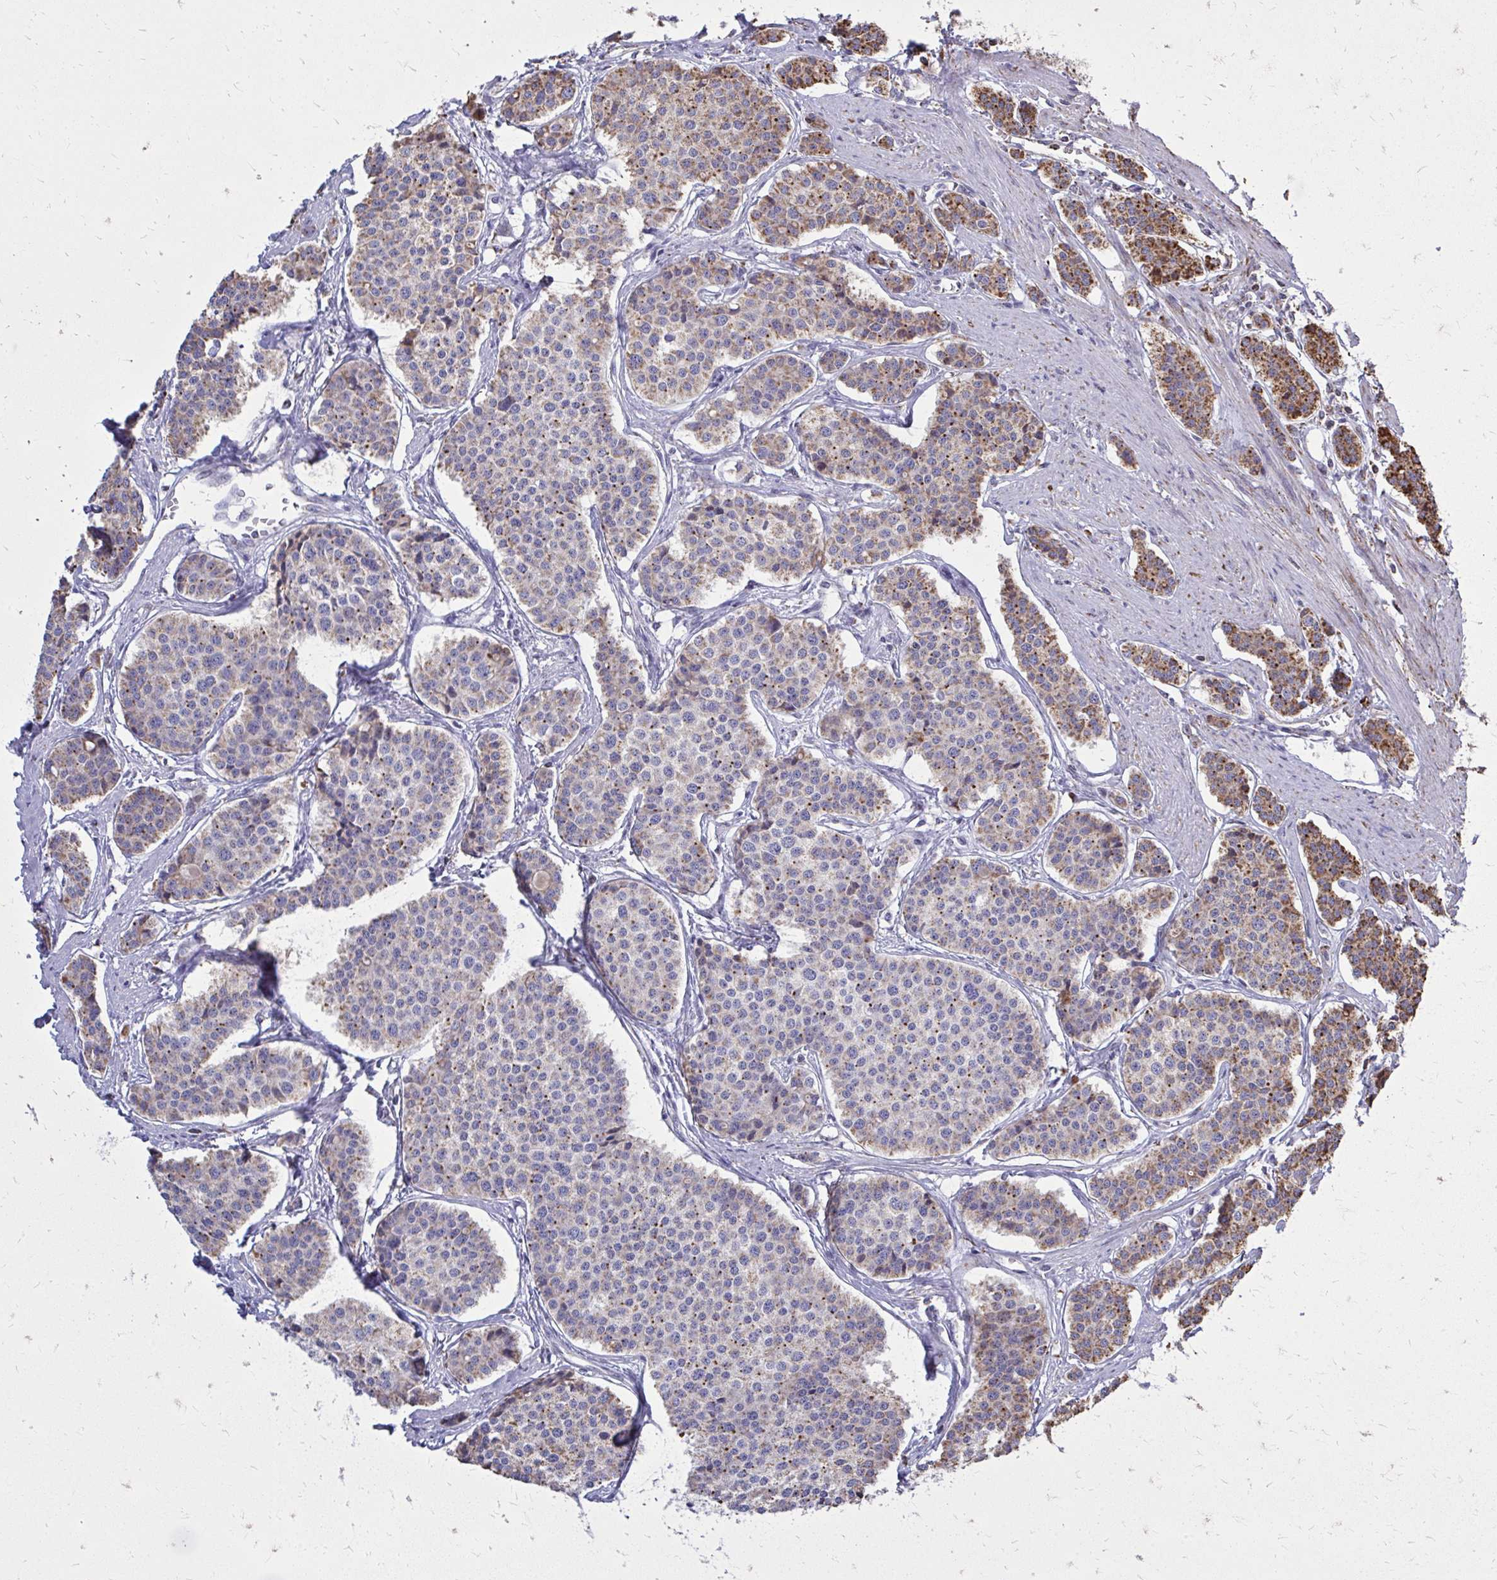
{"staining": {"intensity": "strong", "quantity": "<25%", "location": "cytoplasmic/membranous"}, "tissue": "carcinoid", "cell_type": "Tumor cells", "image_type": "cancer", "snomed": [{"axis": "morphology", "description": "Carcinoid, malignant, NOS"}, {"axis": "topography", "description": "Small intestine"}], "caption": "Malignant carcinoid stained with immunohistochemistry (IHC) displays strong cytoplasmic/membranous staining in approximately <25% of tumor cells.", "gene": "ZNF362", "patient": {"sex": "male", "age": 60}}